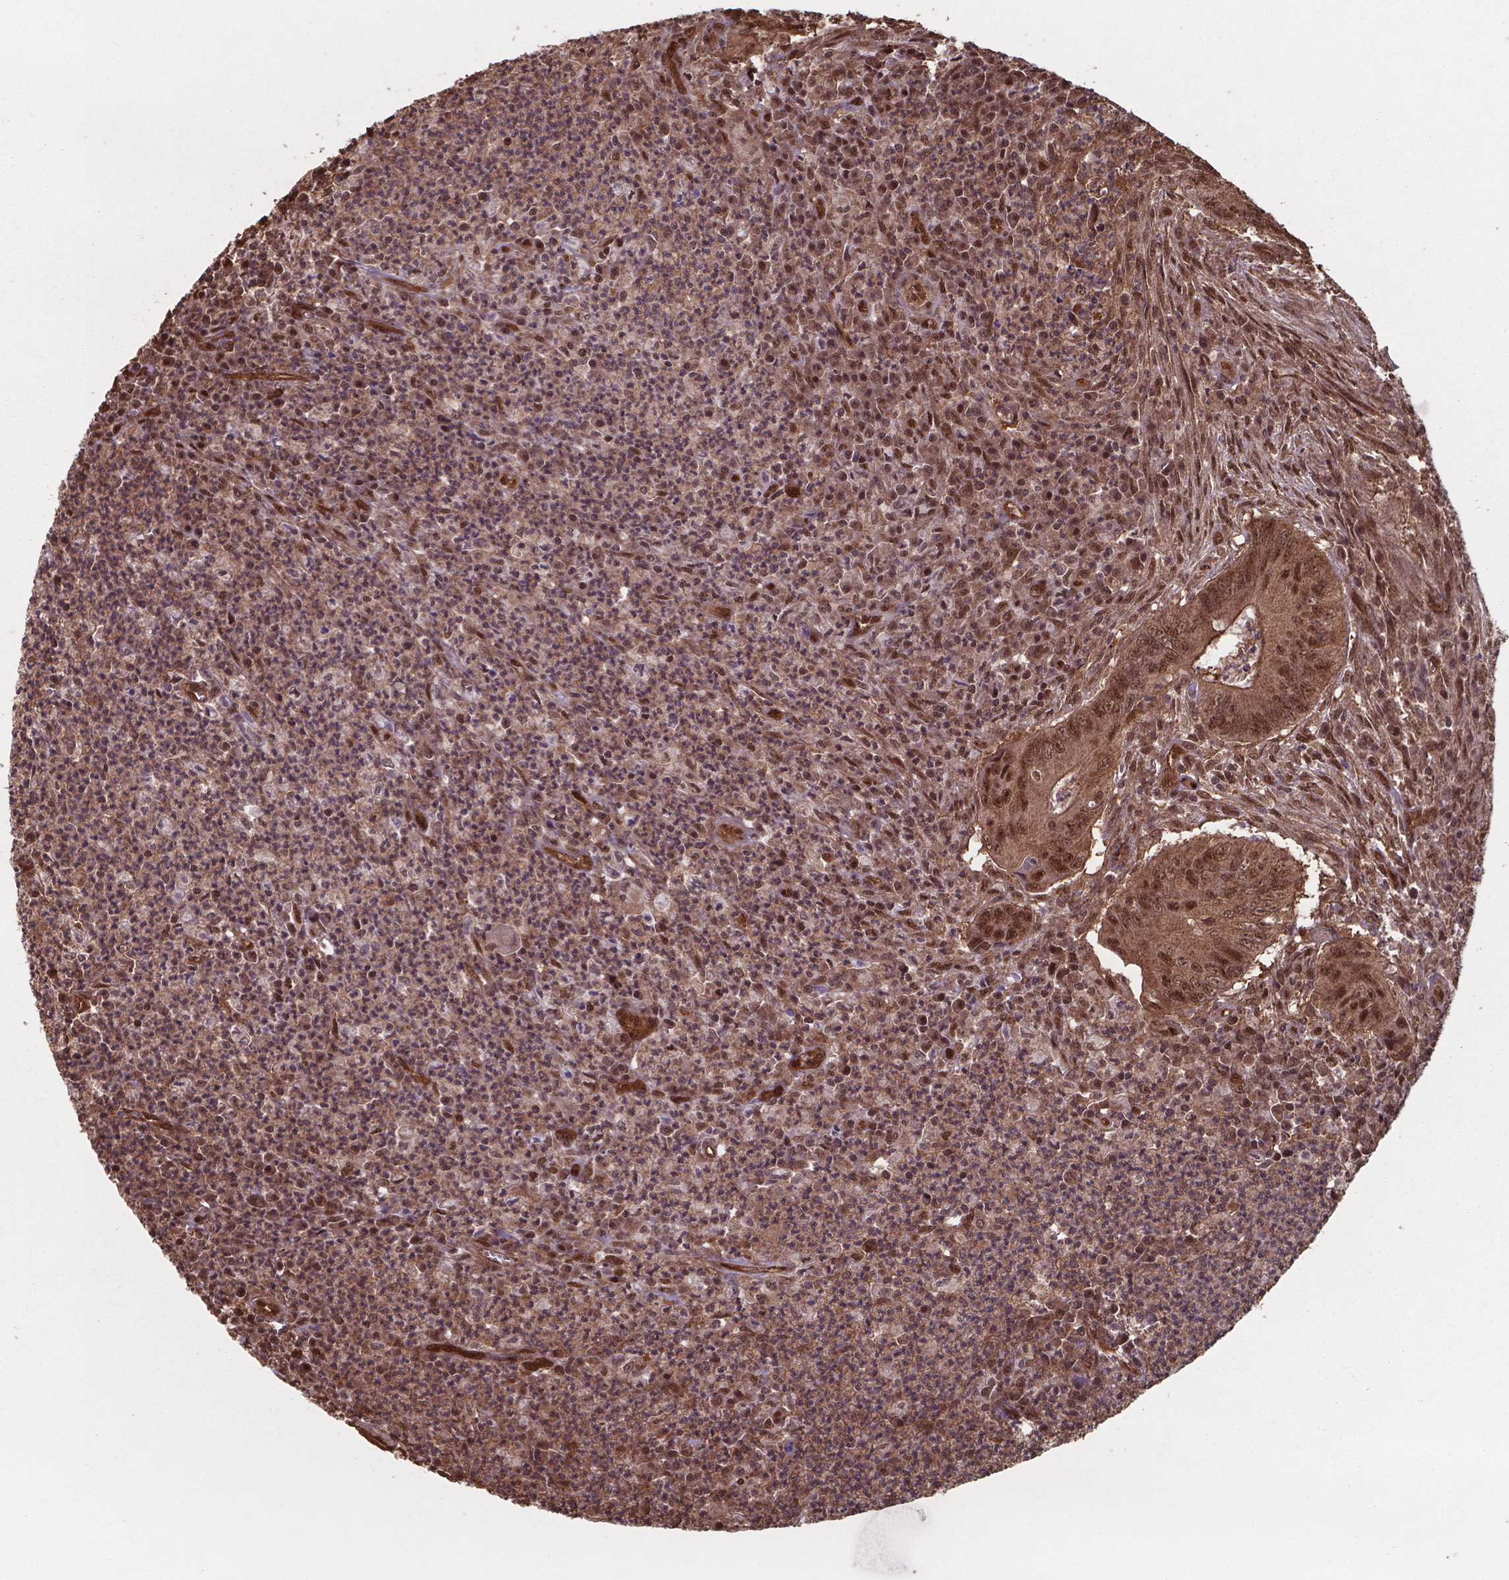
{"staining": {"intensity": "strong", "quantity": ">75%", "location": "cytoplasmic/membranous,nuclear"}, "tissue": "colorectal cancer", "cell_type": "Tumor cells", "image_type": "cancer", "snomed": [{"axis": "morphology", "description": "Adenocarcinoma, NOS"}, {"axis": "topography", "description": "Colon"}], "caption": "Strong cytoplasmic/membranous and nuclear positivity for a protein is seen in about >75% of tumor cells of adenocarcinoma (colorectal) using immunohistochemistry (IHC).", "gene": "CHP2", "patient": {"sex": "female", "age": 74}}